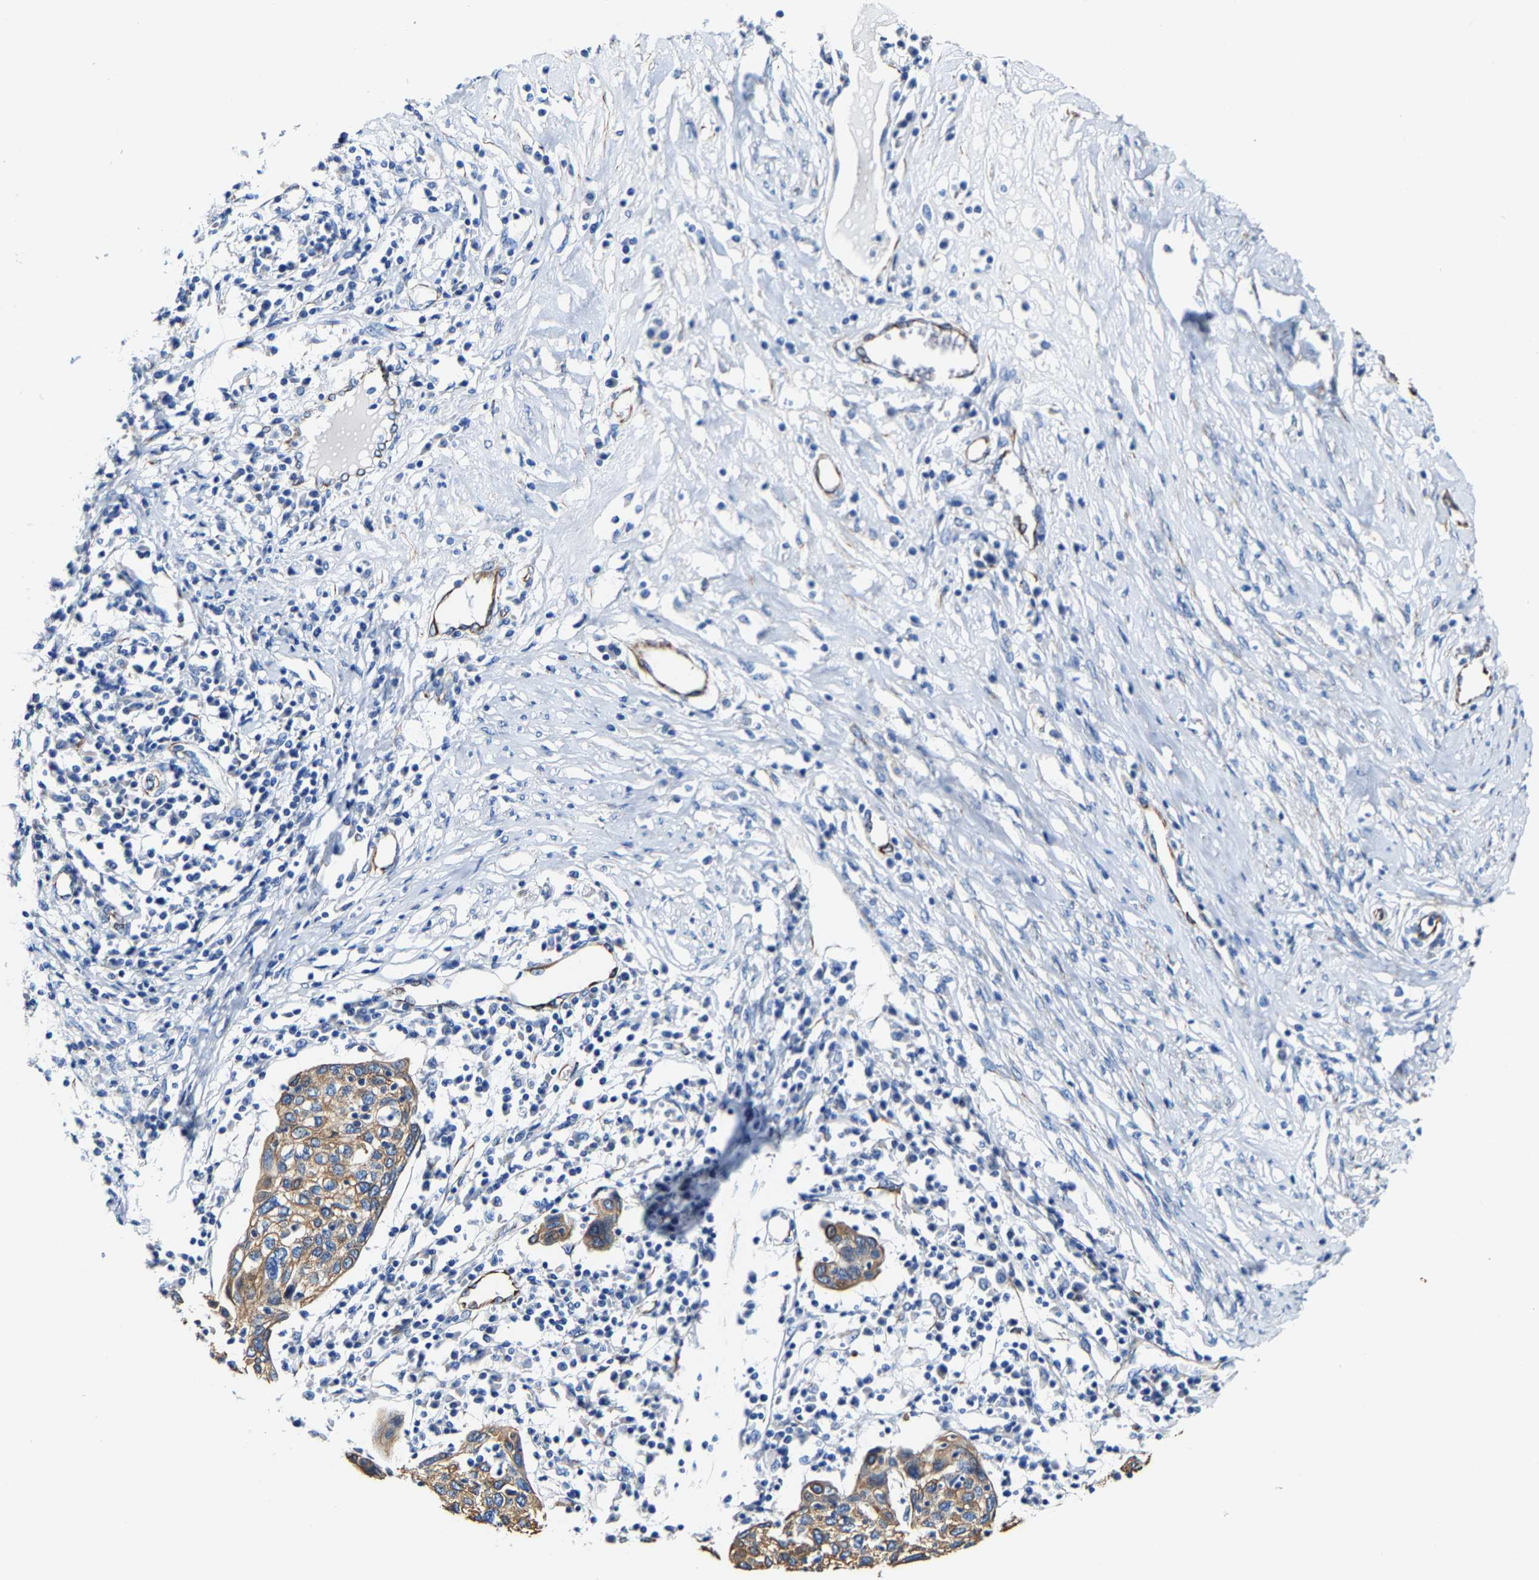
{"staining": {"intensity": "moderate", "quantity": ">75%", "location": "cytoplasmic/membranous"}, "tissue": "cervical cancer", "cell_type": "Tumor cells", "image_type": "cancer", "snomed": [{"axis": "morphology", "description": "Squamous cell carcinoma, NOS"}, {"axis": "topography", "description": "Cervix"}], "caption": "Cervical cancer stained for a protein exhibits moderate cytoplasmic/membranous positivity in tumor cells.", "gene": "MMEL1", "patient": {"sex": "female", "age": 40}}